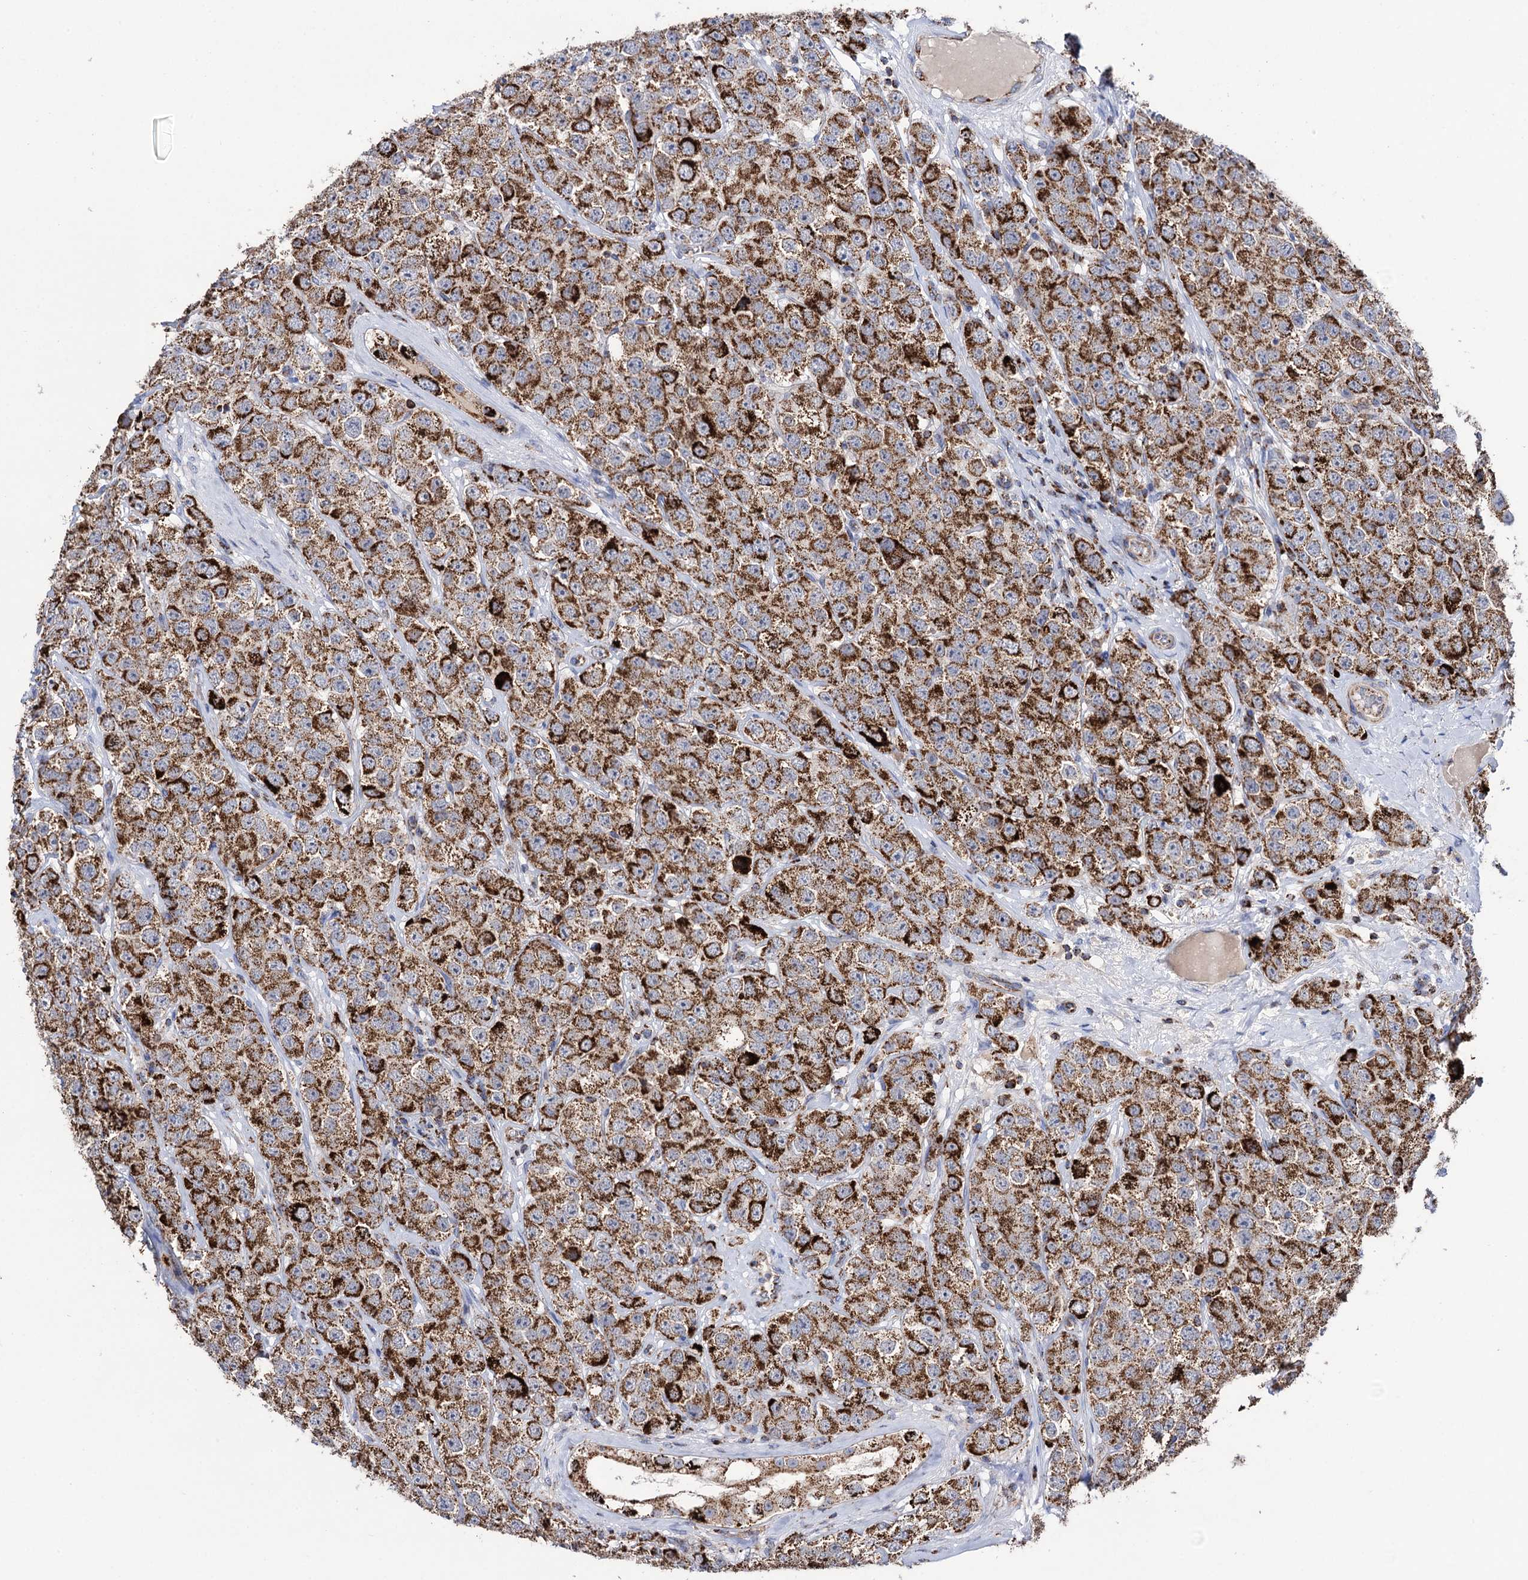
{"staining": {"intensity": "strong", "quantity": ">75%", "location": "cytoplasmic/membranous"}, "tissue": "testis cancer", "cell_type": "Tumor cells", "image_type": "cancer", "snomed": [{"axis": "morphology", "description": "Seminoma, NOS"}, {"axis": "topography", "description": "Testis"}], "caption": "Immunohistochemistry image of human seminoma (testis) stained for a protein (brown), which displays high levels of strong cytoplasmic/membranous staining in approximately >75% of tumor cells.", "gene": "ABHD10", "patient": {"sex": "male", "age": 28}}